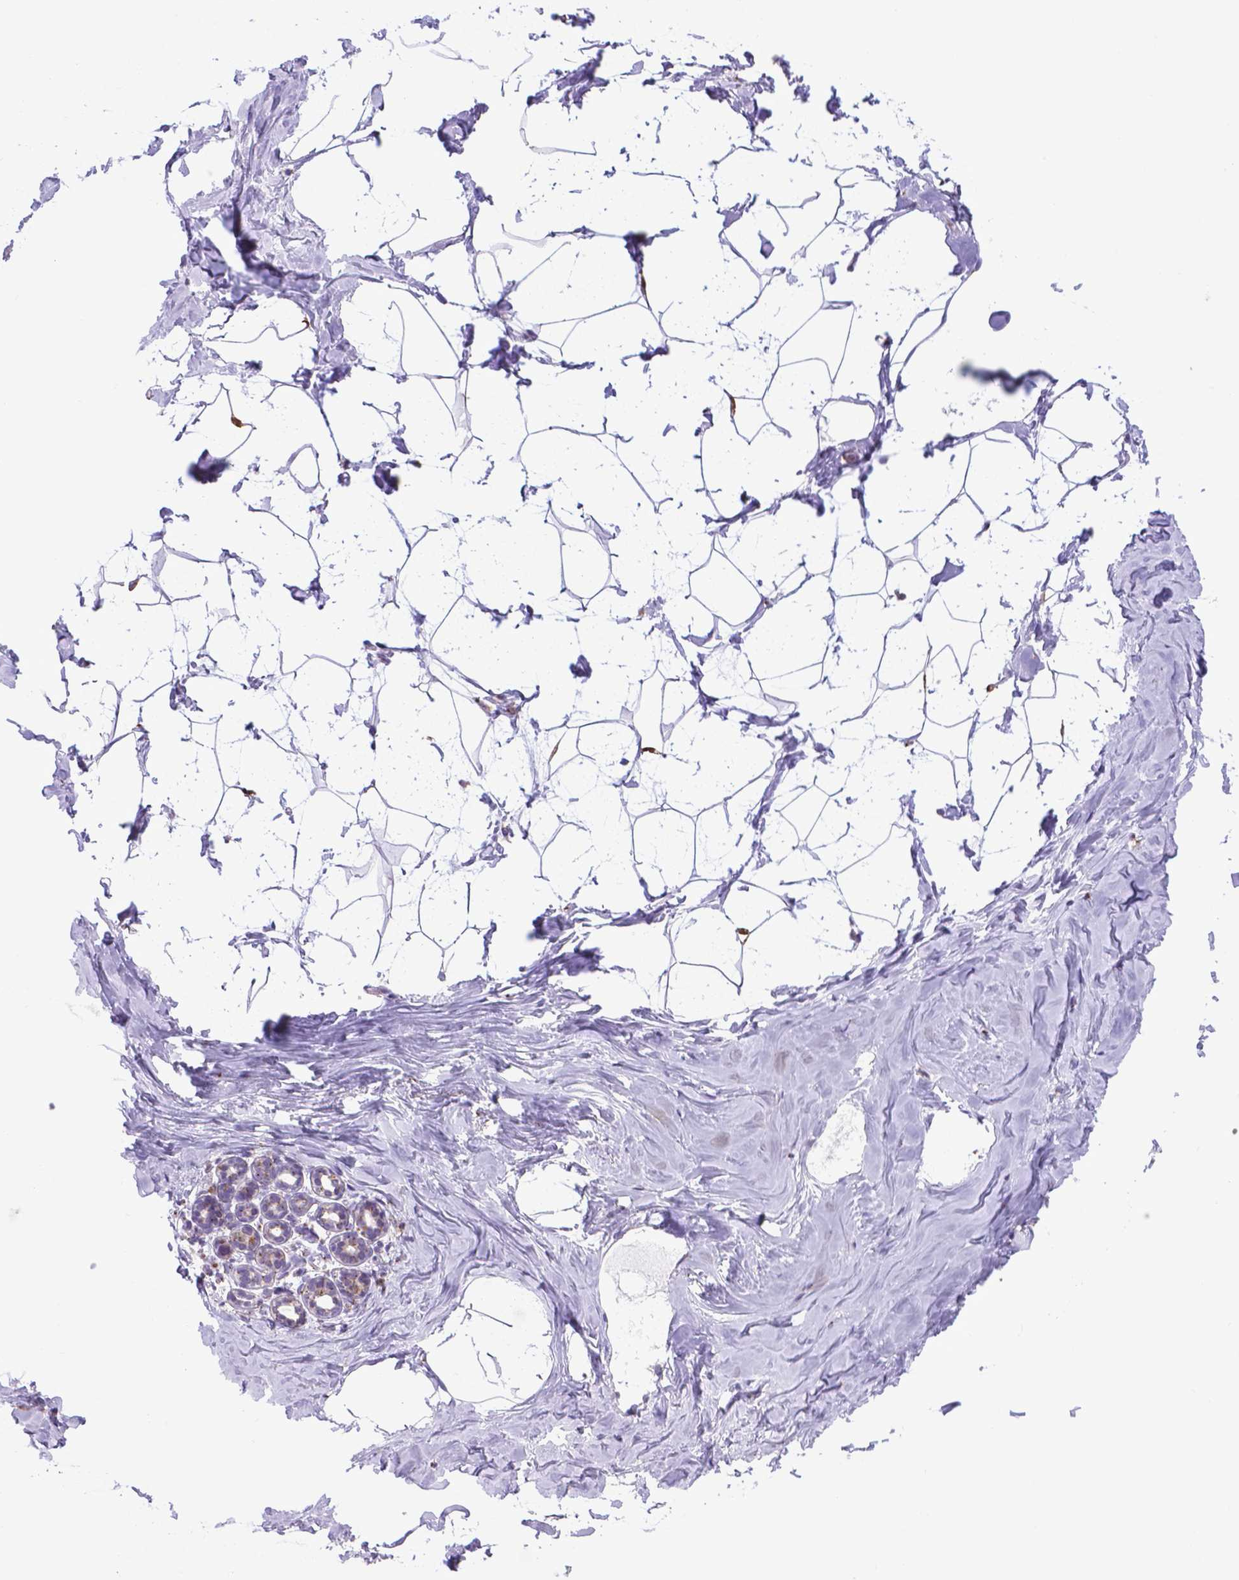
{"staining": {"intensity": "moderate", "quantity": "<25%", "location": "nuclear"}, "tissue": "breast", "cell_type": "Adipocytes", "image_type": "normal", "snomed": [{"axis": "morphology", "description": "Normal tissue, NOS"}, {"axis": "topography", "description": "Breast"}], "caption": "DAB immunohistochemical staining of benign breast demonstrates moderate nuclear protein expression in about <25% of adipocytes.", "gene": "MRPL10", "patient": {"sex": "female", "age": 32}}